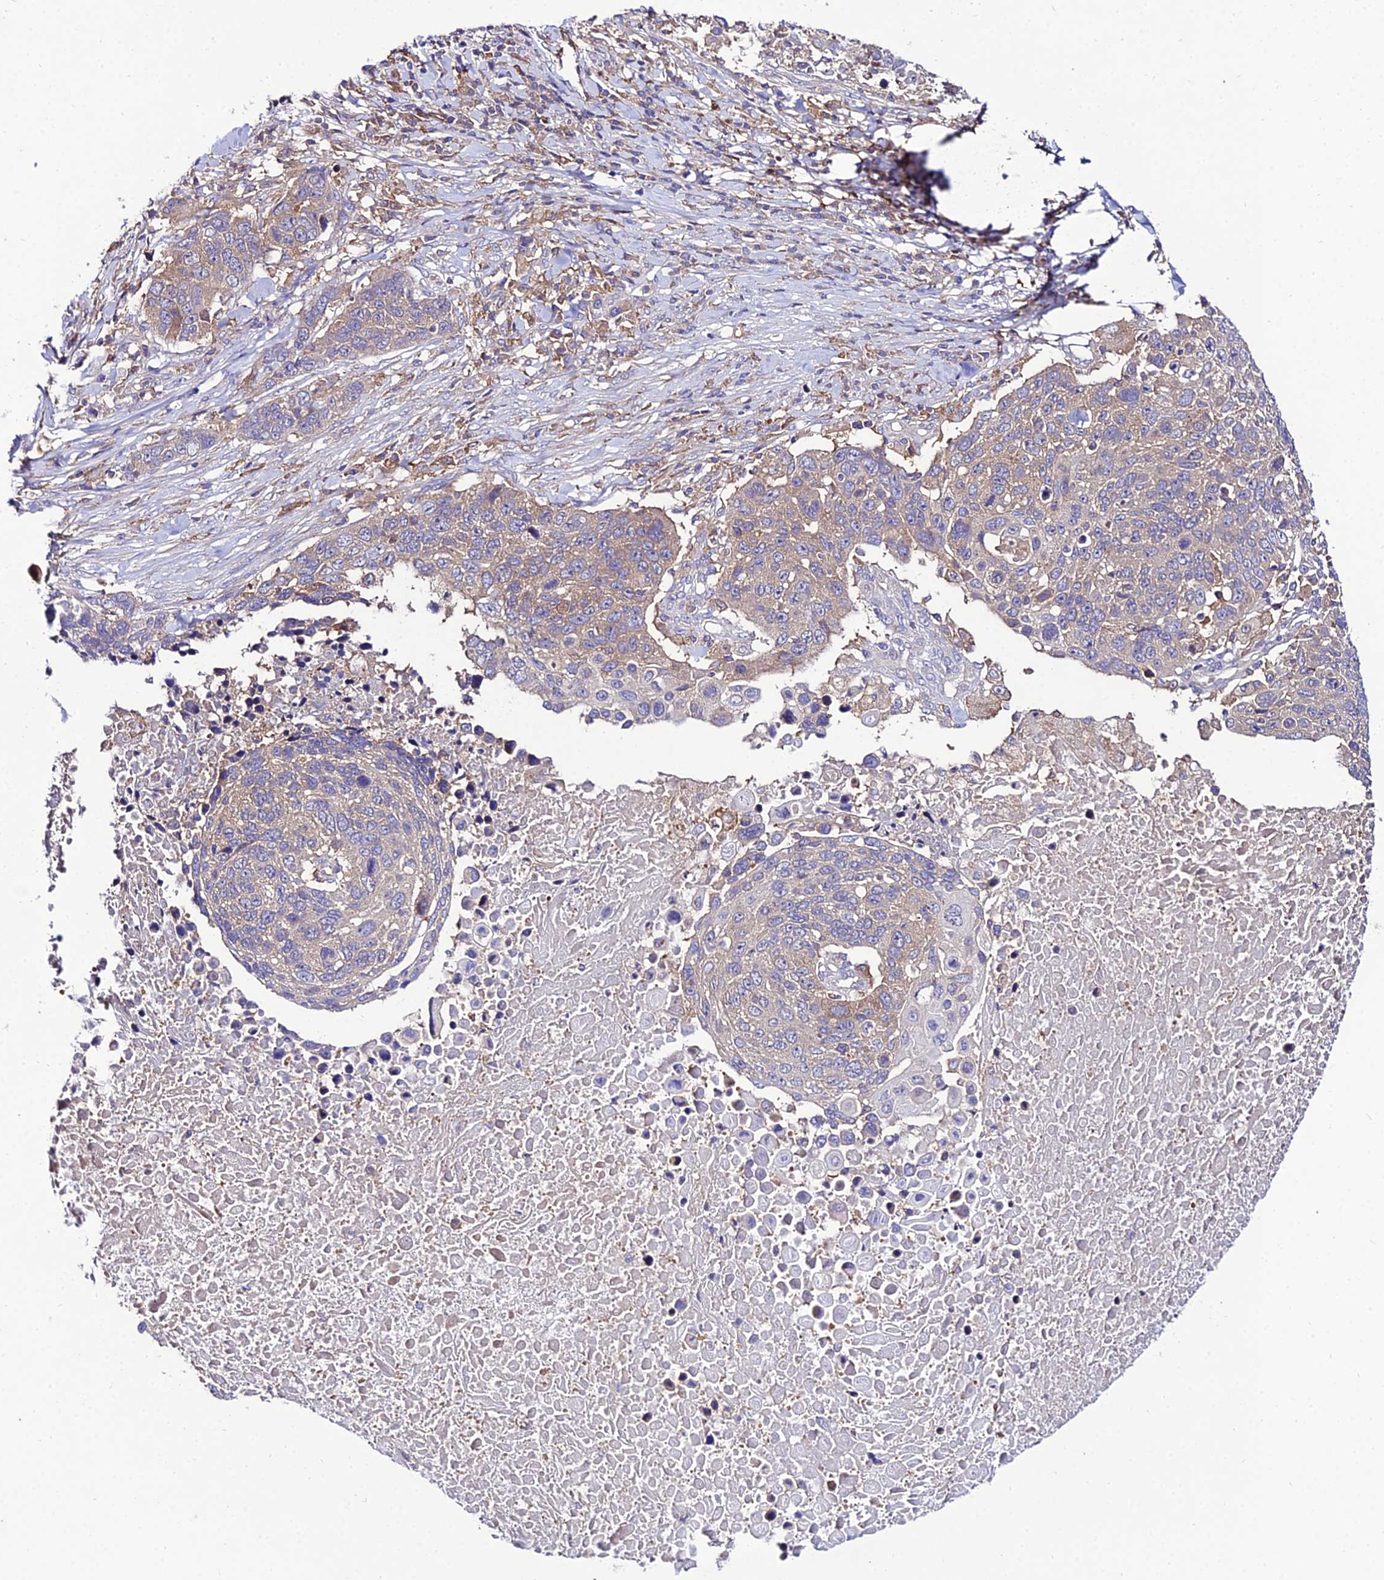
{"staining": {"intensity": "moderate", "quantity": "25%-75%", "location": "cytoplasmic/membranous"}, "tissue": "lung cancer", "cell_type": "Tumor cells", "image_type": "cancer", "snomed": [{"axis": "morphology", "description": "Normal tissue, NOS"}, {"axis": "morphology", "description": "Squamous cell carcinoma, NOS"}, {"axis": "topography", "description": "Lymph node"}, {"axis": "topography", "description": "Lung"}], "caption": "Immunohistochemical staining of lung cancer (squamous cell carcinoma) demonstrates medium levels of moderate cytoplasmic/membranous expression in about 25%-75% of tumor cells.", "gene": "C2orf69", "patient": {"sex": "male", "age": 66}}